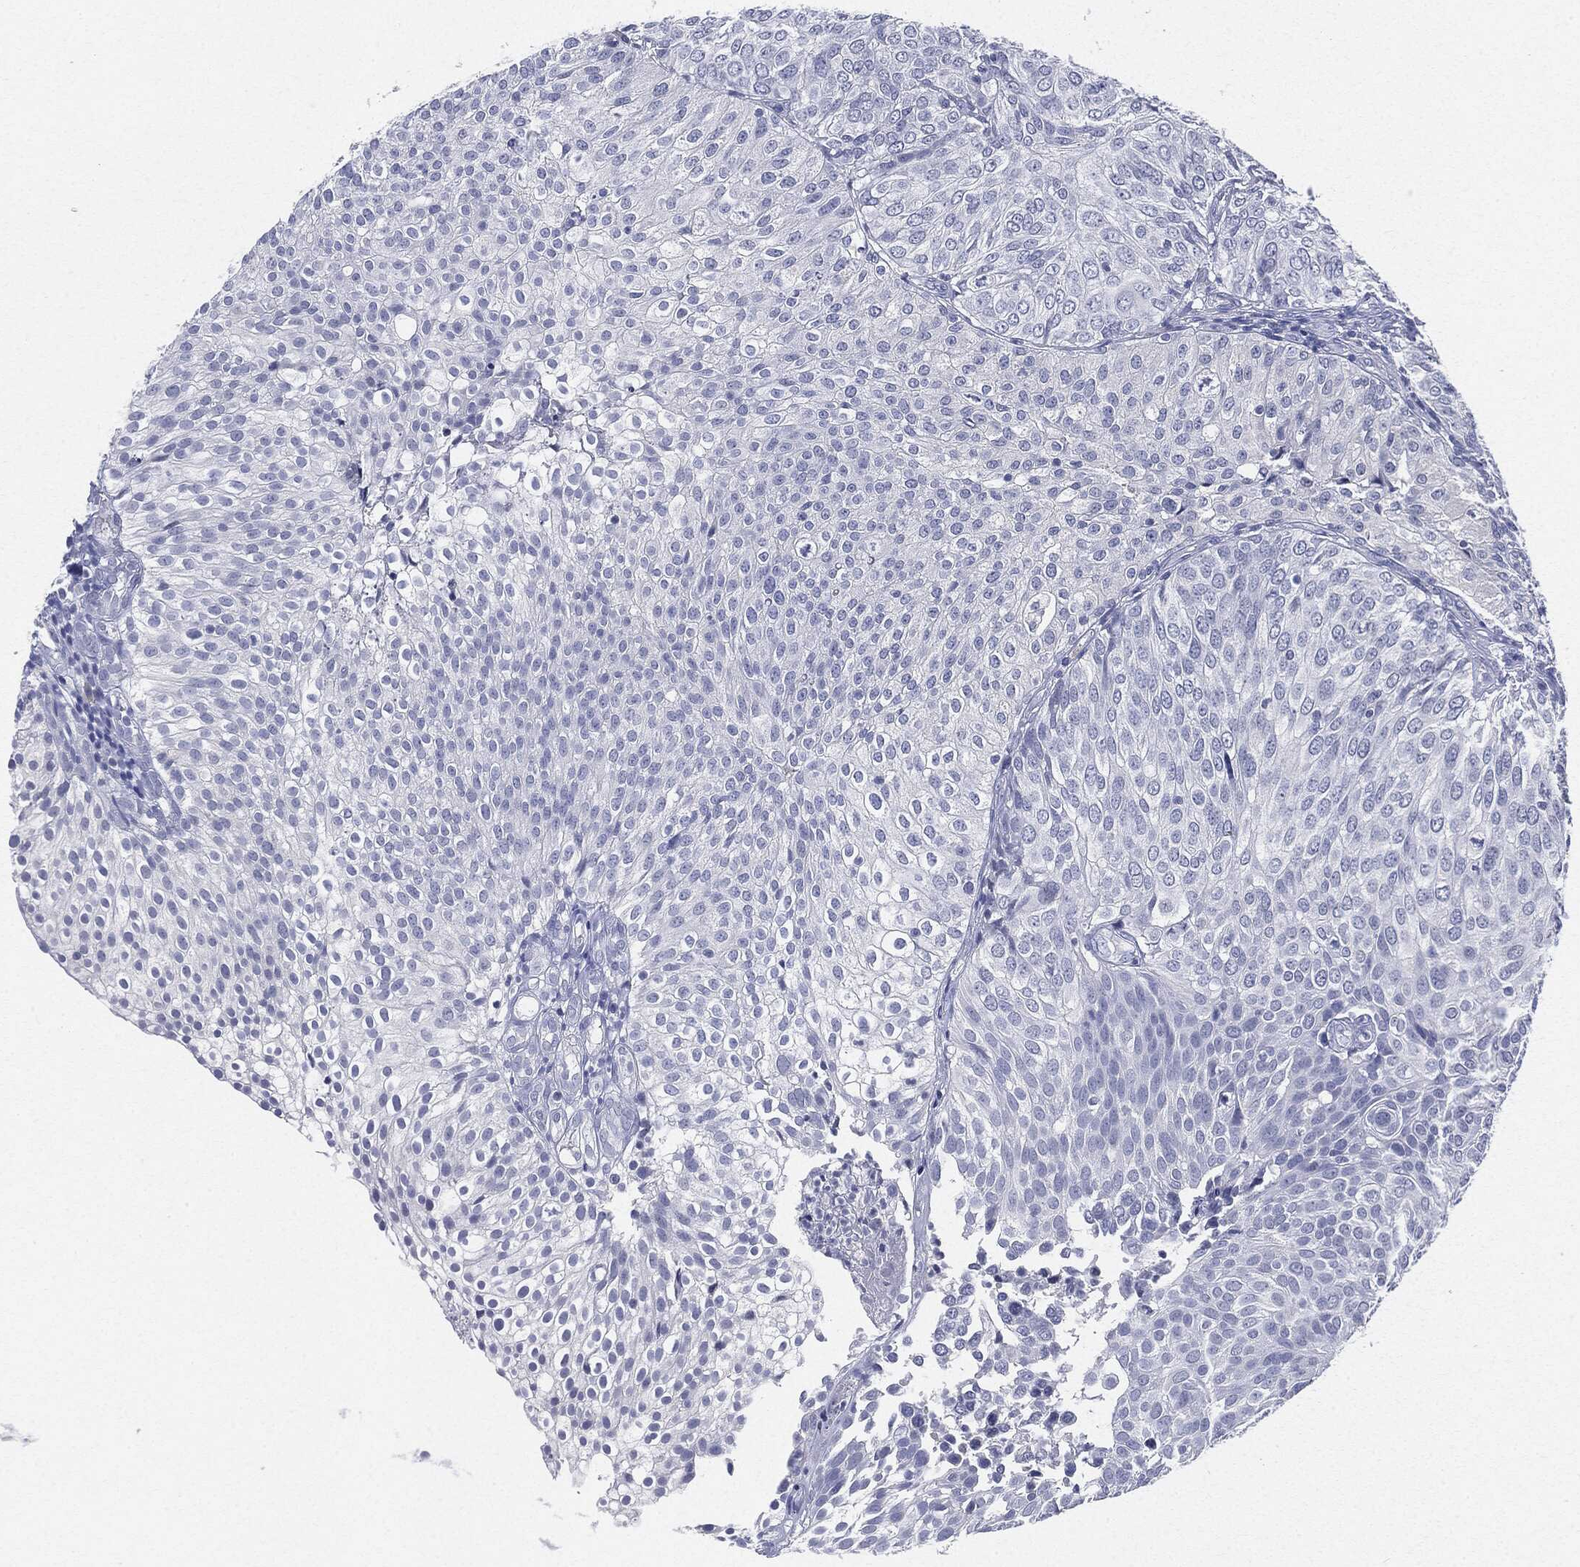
{"staining": {"intensity": "negative", "quantity": "none", "location": "none"}, "tissue": "urothelial cancer", "cell_type": "Tumor cells", "image_type": "cancer", "snomed": [{"axis": "morphology", "description": "Urothelial carcinoma, High grade"}, {"axis": "topography", "description": "Urinary bladder"}], "caption": "Immunohistochemical staining of urothelial cancer shows no significant expression in tumor cells.", "gene": "CGB1", "patient": {"sex": "female", "age": 79}}